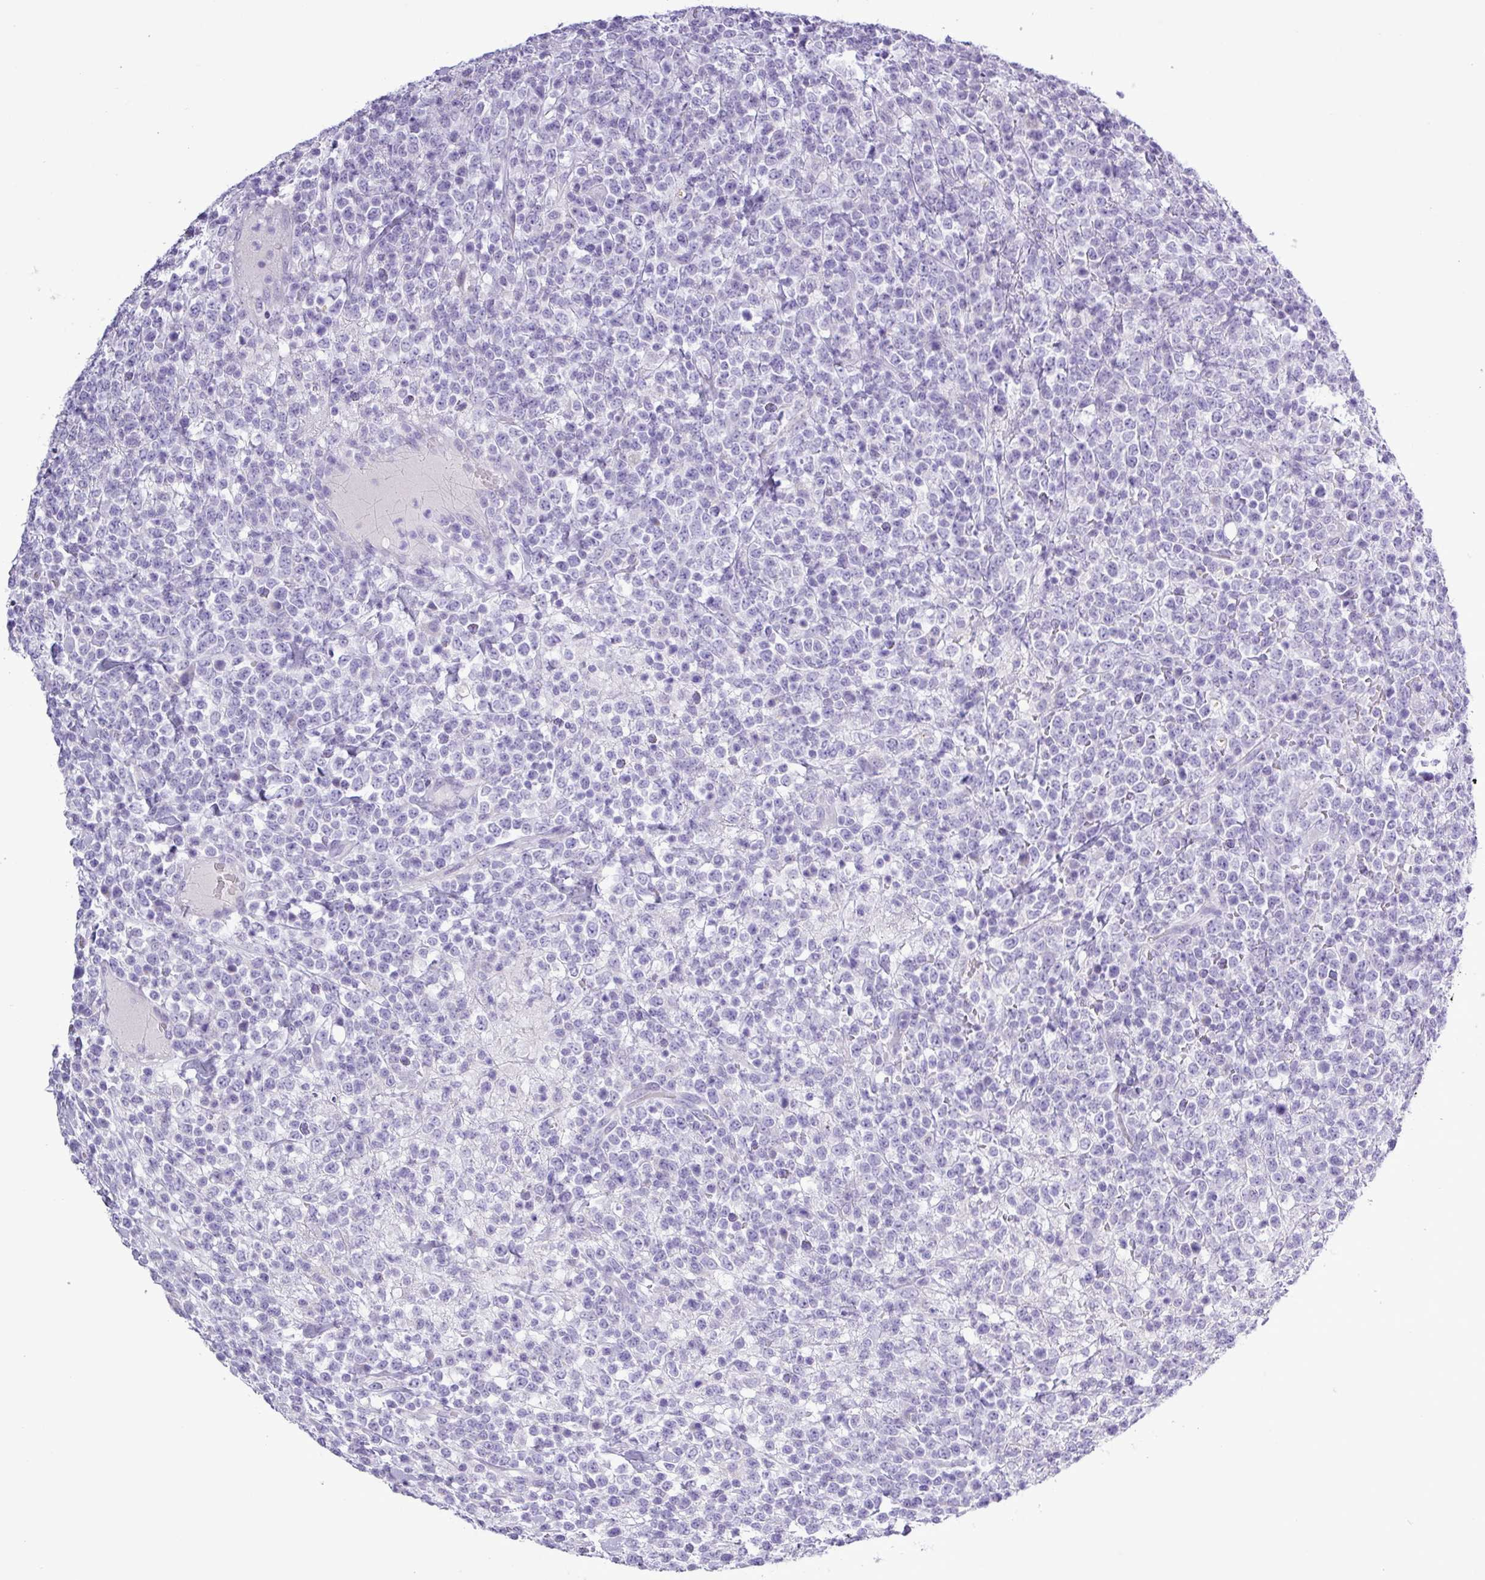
{"staining": {"intensity": "negative", "quantity": "none", "location": "none"}, "tissue": "lymphoma", "cell_type": "Tumor cells", "image_type": "cancer", "snomed": [{"axis": "morphology", "description": "Malignant lymphoma, non-Hodgkin's type, High grade"}, {"axis": "topography", "description": "Colon"}], "caption": "This is an IHC image of high-grade malignant lymphoma, non-Hodgkin's type. There is no staining in tumor cells.", "gene": "ALDH3A1", "patient": {"sex": "female", "age": 53}}